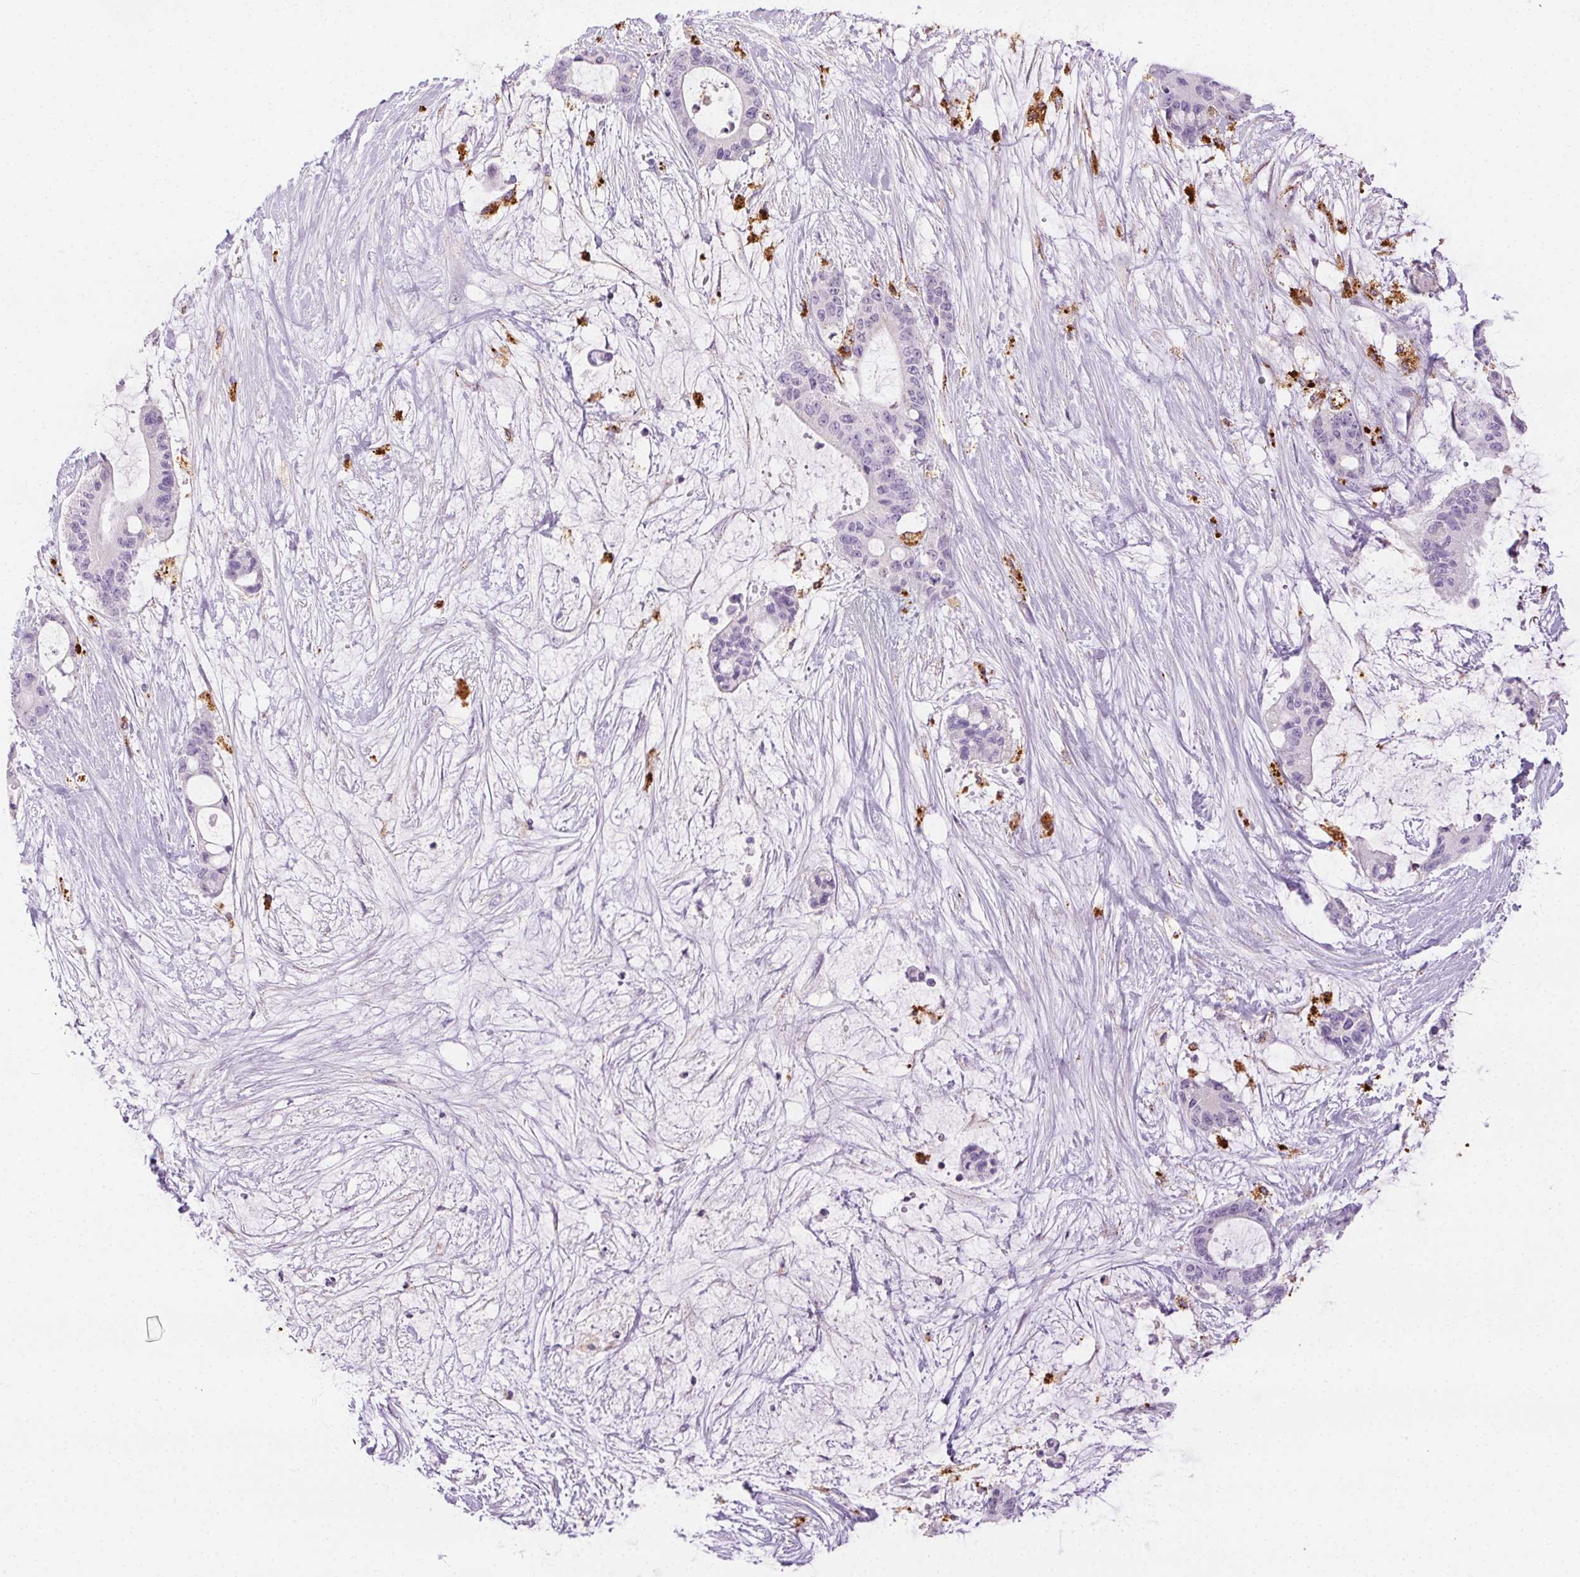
{"staining": {"intensity": "negative", "quantity": "none", "location": "none"}, "tissue": "liver cancer", "cell_type": "Tumor cells", "image_type": "cancer", "snomed": [{"axis": "morphology", "description": "Normal tissue, NOS"}, {"axis": "morphology", "description": "Cholangiocarcinoma"}, {"axis": "topography", "description": "Liver"}, {"axis": "topography", "description": "Peripheral nerve tissue"}], "caption": "This is an immunohistochemistry (IHC) image of human liver cancer. There is no positivity in tumor cells.", "gene": "SCPEP1", "patient": {"sex": "female", "age": 73}}